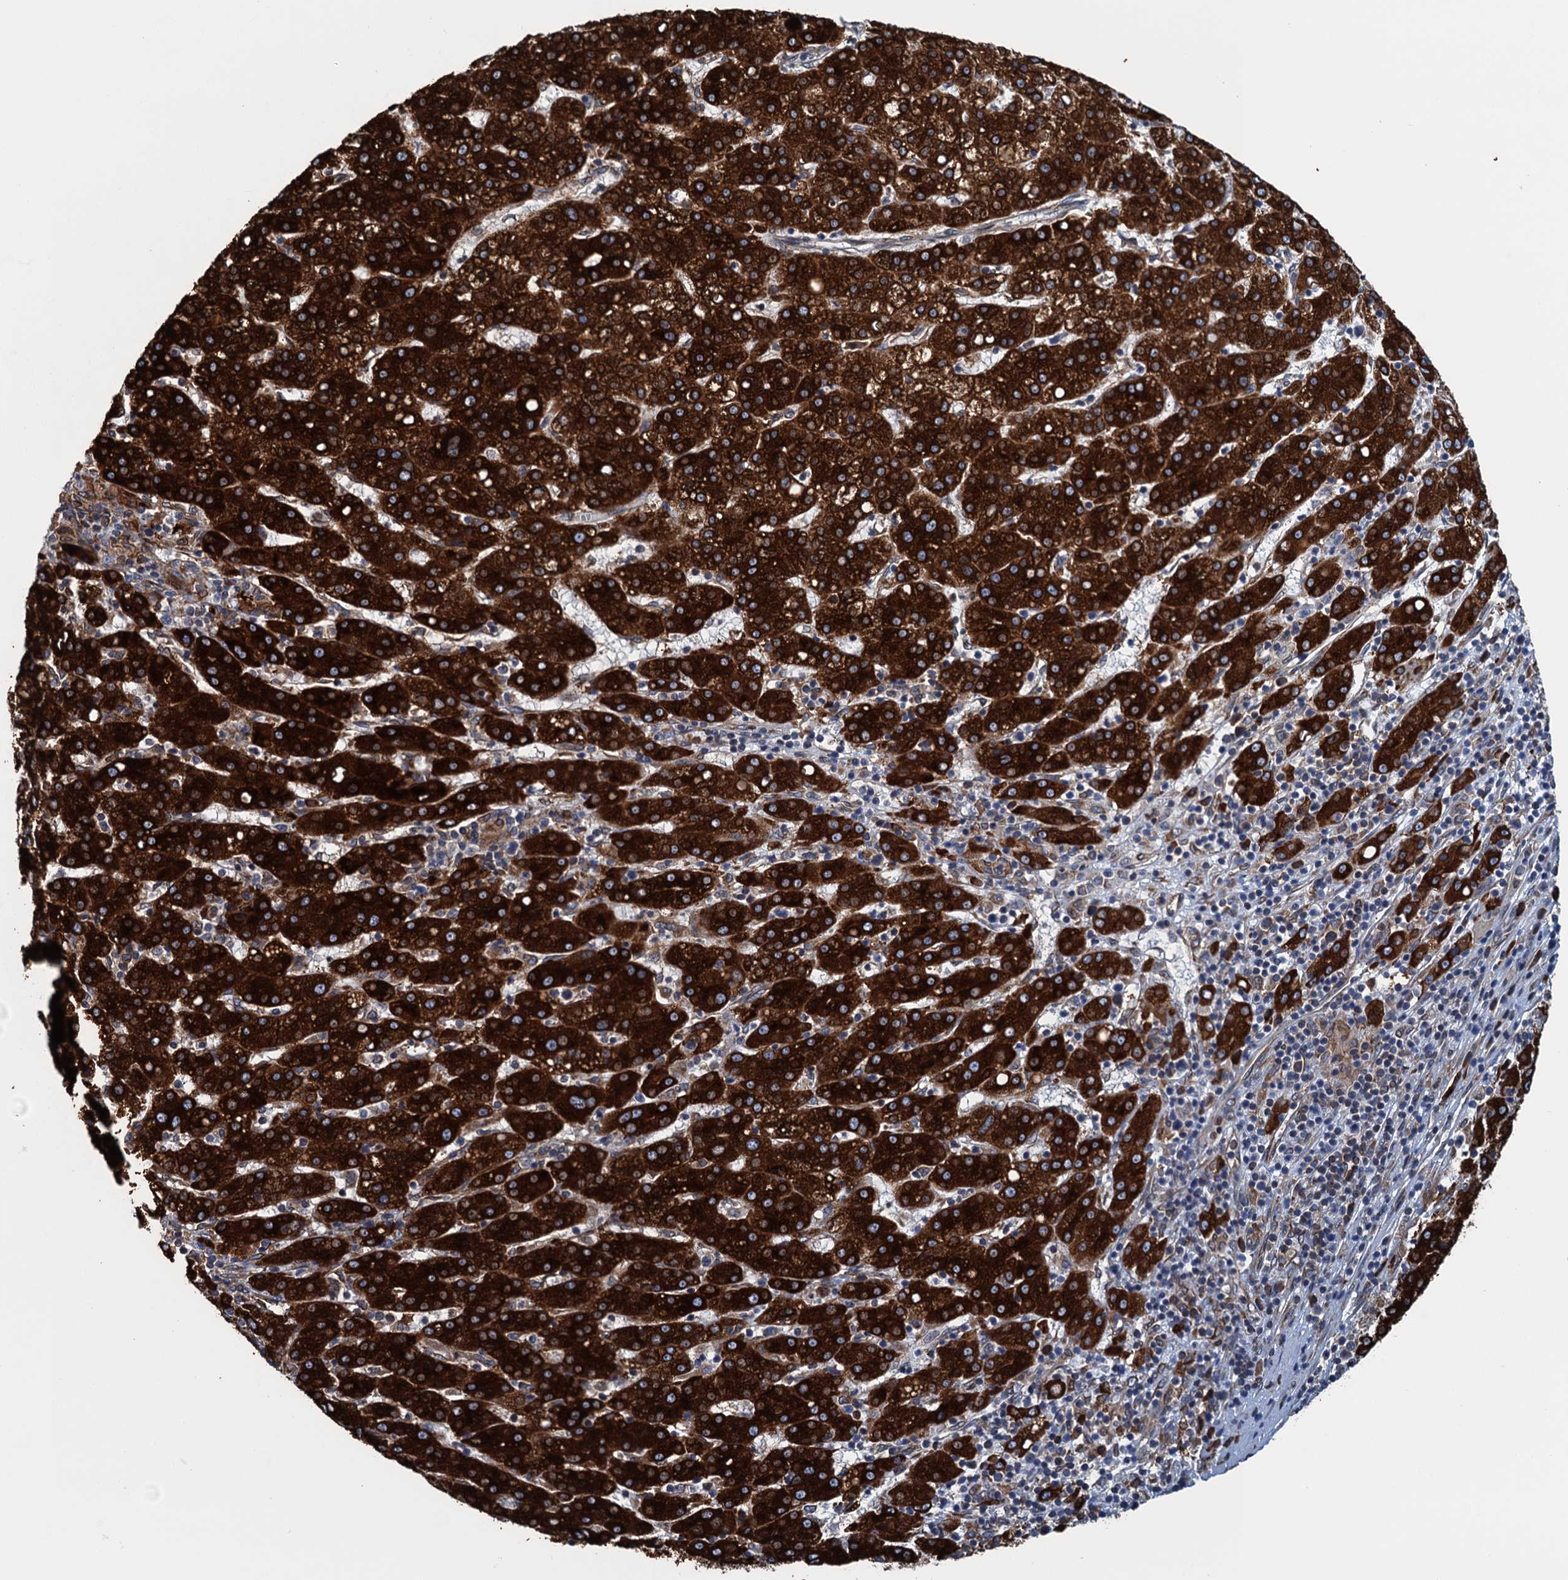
{"staining": {"intensity": "strong", "quantity": ">75%", "location": "cytoplasmic/membranous"}, "tissue": "liver cancer", "cell_type": "Tumor cells", "image_type": "cancer", "snomed": [{"axis": "morphology", "description": "Carcinoma, Hepatocellular, NOS"}, {"axis": "topography", "description": "Liver"}], "caption": "Immunohistochemistry (IHC) staining of liver hepatocellular carcinoma, which reveals high levels of strong cytoplasmic/membranous expression in about >75% of tumor cells indicating strong cytoplasmic/membranous protein expression. The staining was performed using DAB (3,3'-diaminobenzidine) (brown) for protein detection and nuclei were counterstained in hematoxylin (blue).", "gene": "TMEM205", "patient": {"sex": "female", "age": 58}}